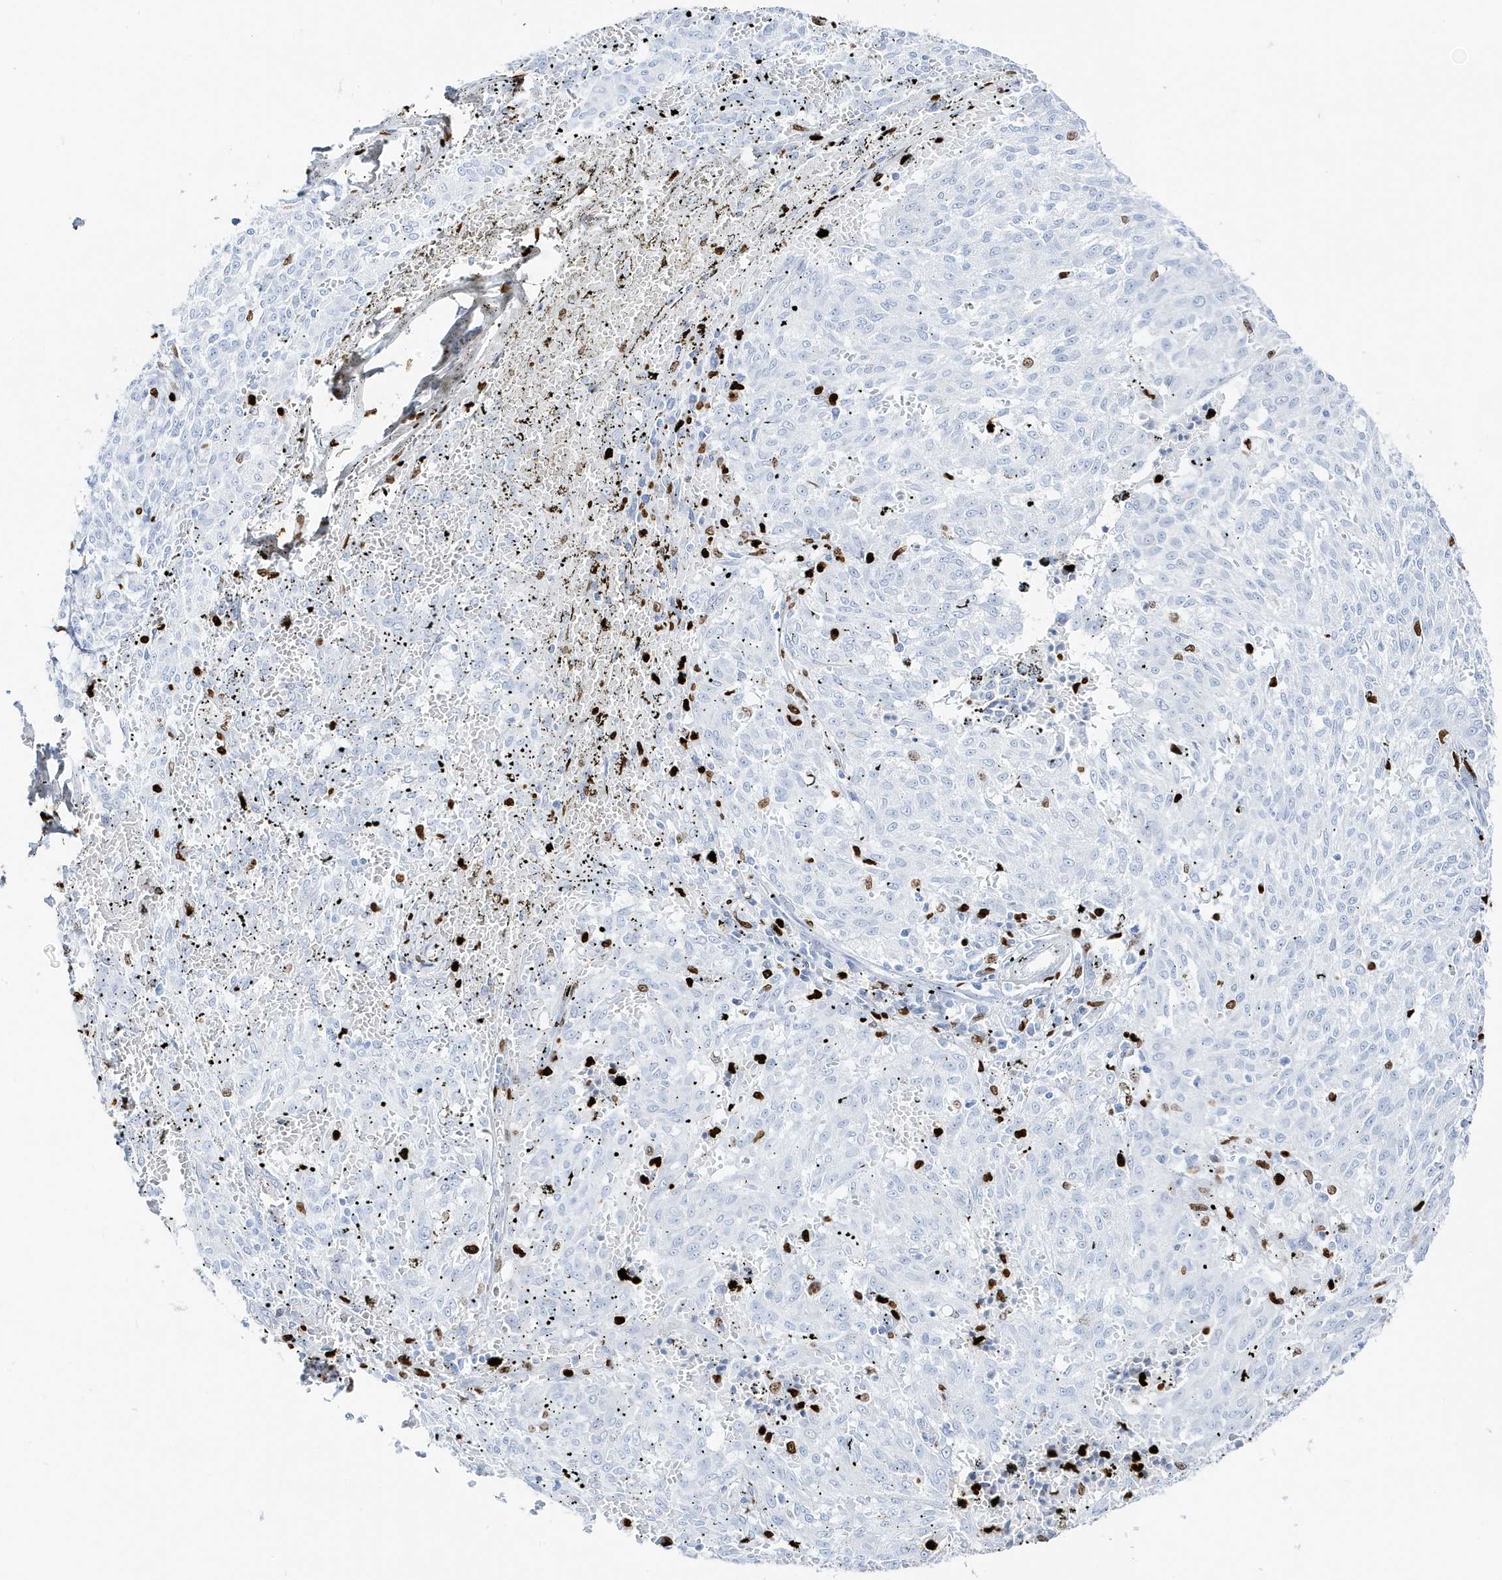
{"staining": {"intensity": "negative", "quantity": "none", "location": "none"}, "tissue": "melanoma", "cell_type": "Tumor cells", "image_type": "cancer", "snomed": [{"axis": "morphology", "description": "Malignant melanoma, NOS"}, {"axis": "topography", "description": "Skin"}], "caption": "An immunohistochemistry photomicrograph of melanoma is shown. There is no staining in tumor cells of melanoma.", "gene": "MNDA", "patient": {"sex": "female", "age": 72}}